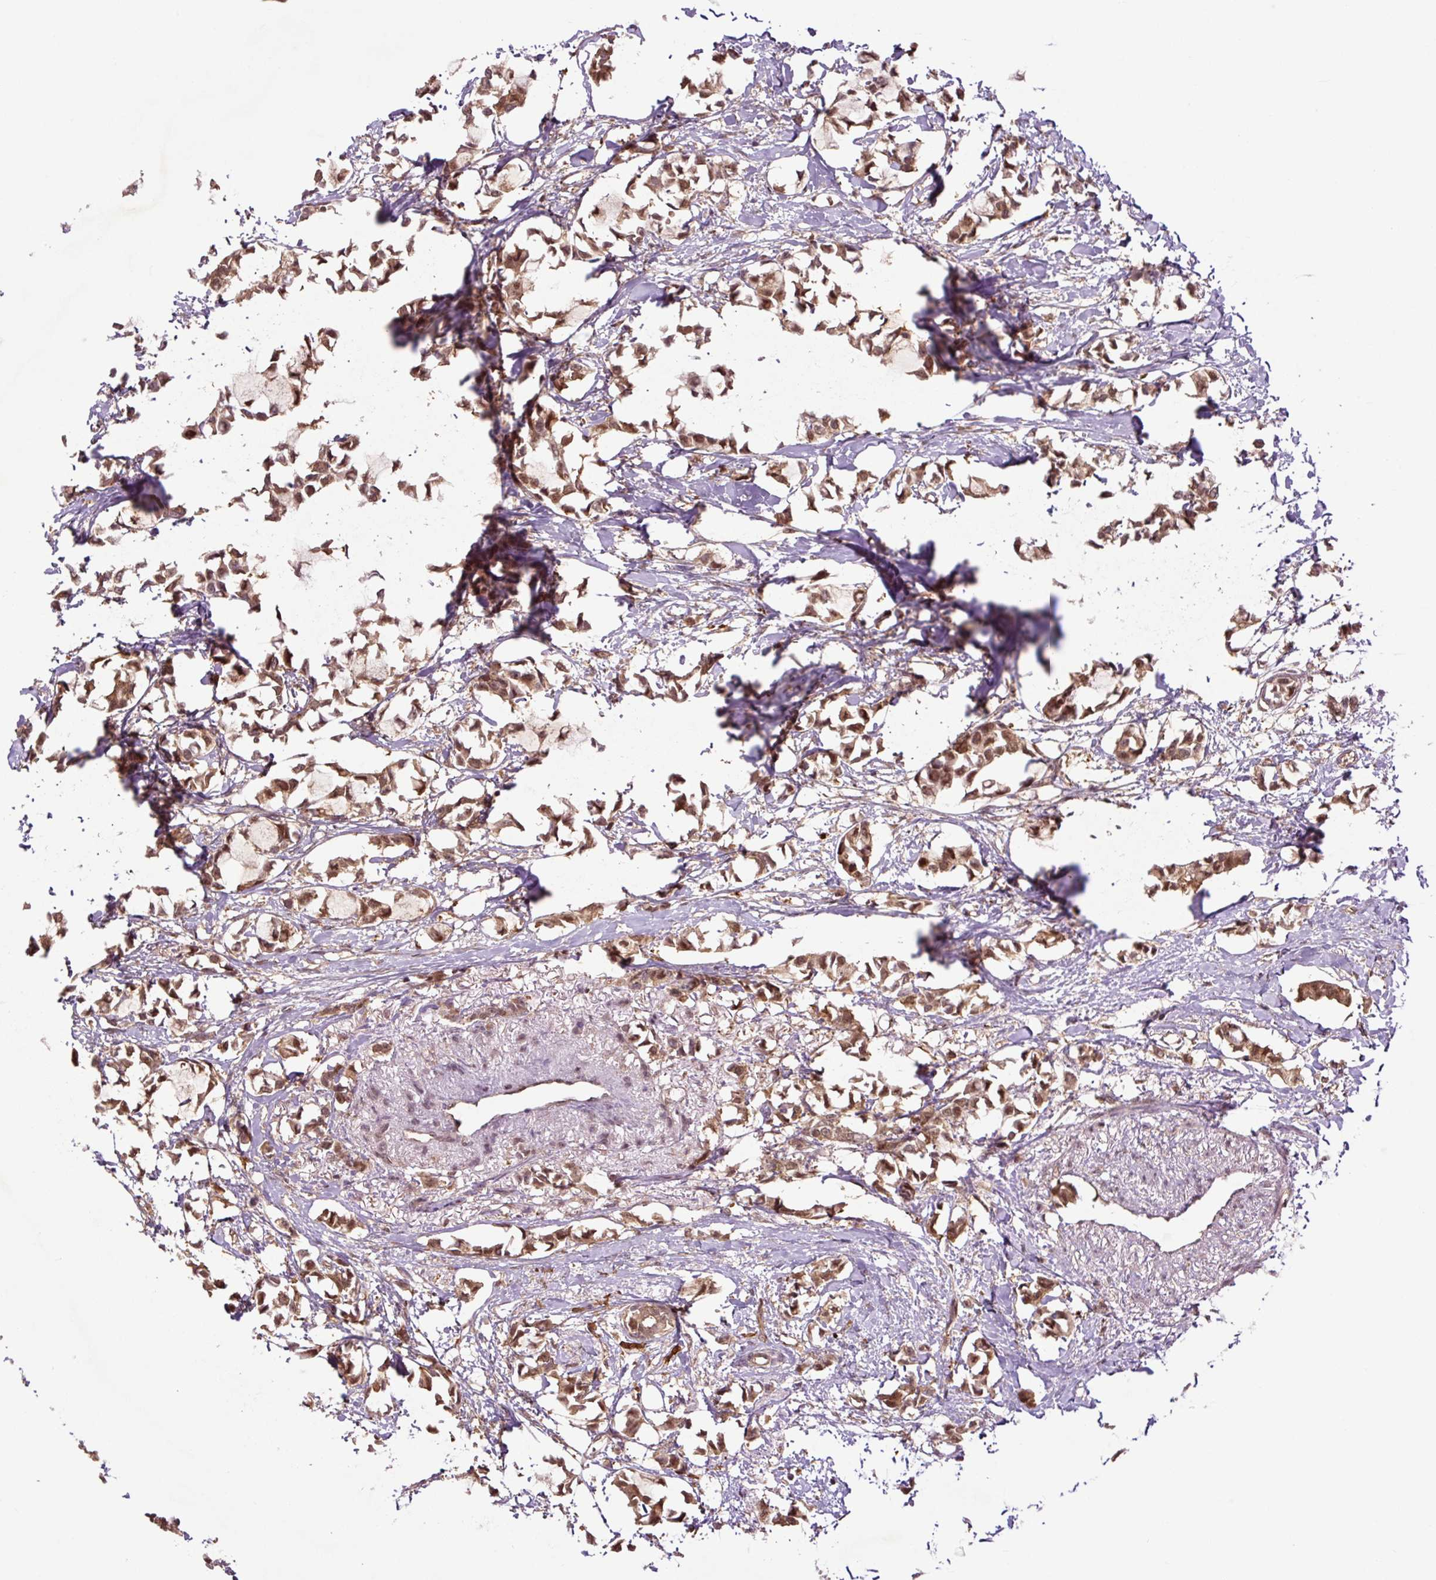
{"staining": {"intensity": "moderate", "quantity": ">75%", "location": "cytoplasmic/membranous,nuclear"}, "tissue": "breast cancer", "cell_type": "Tumor cells", "image_type": "cancer", "snomed": [{"axis": "morphology", "description": "Duct carcinoma"}, {"axis": "topography", "description": "Breast"}], "caption": "Breast cancer stained with DAB immunohistochemistry (IHC) shows medium levels of moderate cytoplasmic/membranous and nuclear staining in approximately >75% of tumor cells.", "gene": "TPT1", "patient": {"sex": "female", "age": 73}}